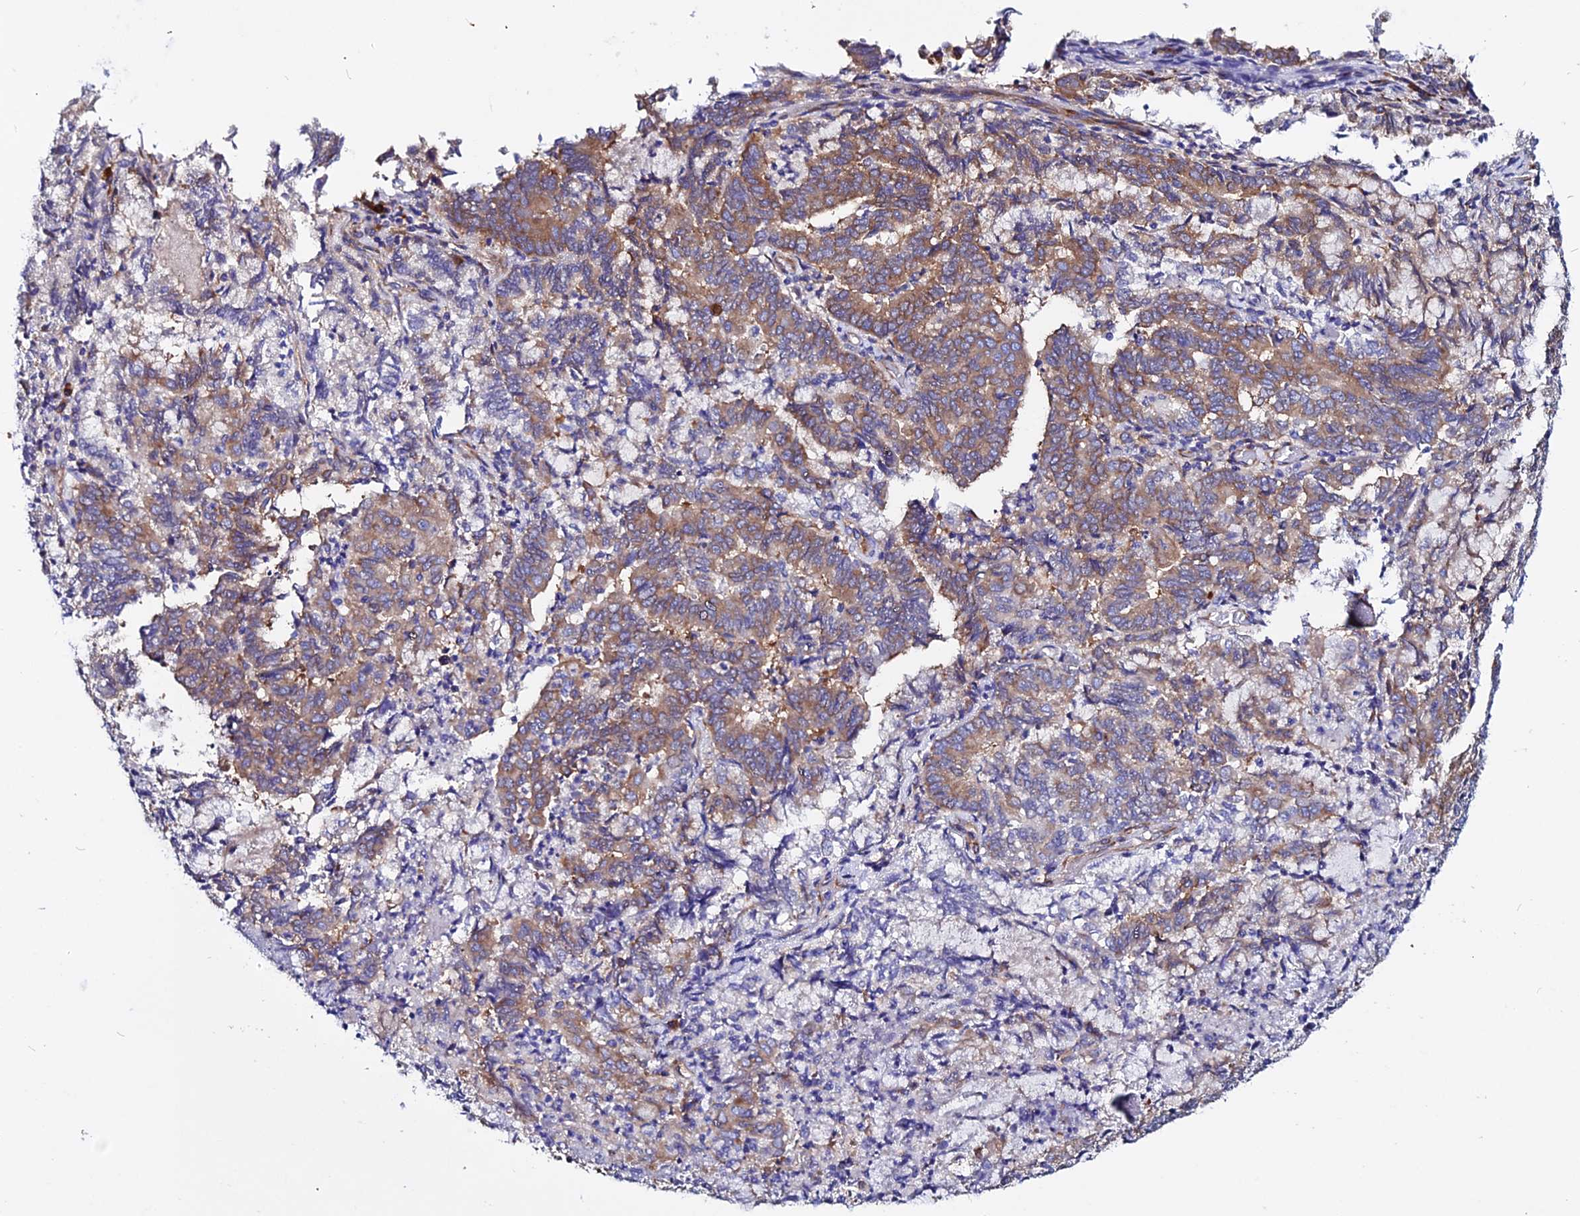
{"staining": {"intensity": "moderate", "quantity": ">75%", "location": "cytoplasmic/membranous"}, "tissue": "endometrial cancer", "cell_type": "Tumor cells", "image_type": "cancer", "snomed": [{"axis": "morphology", "description": "Adenocarcinoma, NOS"}, {"axis": "topography", "description": "Endometrium"}], "caption": "Brown immunohistochemical staining in endometrial cancer (adenocarcinoma) exhibits moderate cytoplasmic/membranous staining in about >75% of tumor cells.", "gene": "EEF1G", "patient": {"sex": "female", "age": 80}}